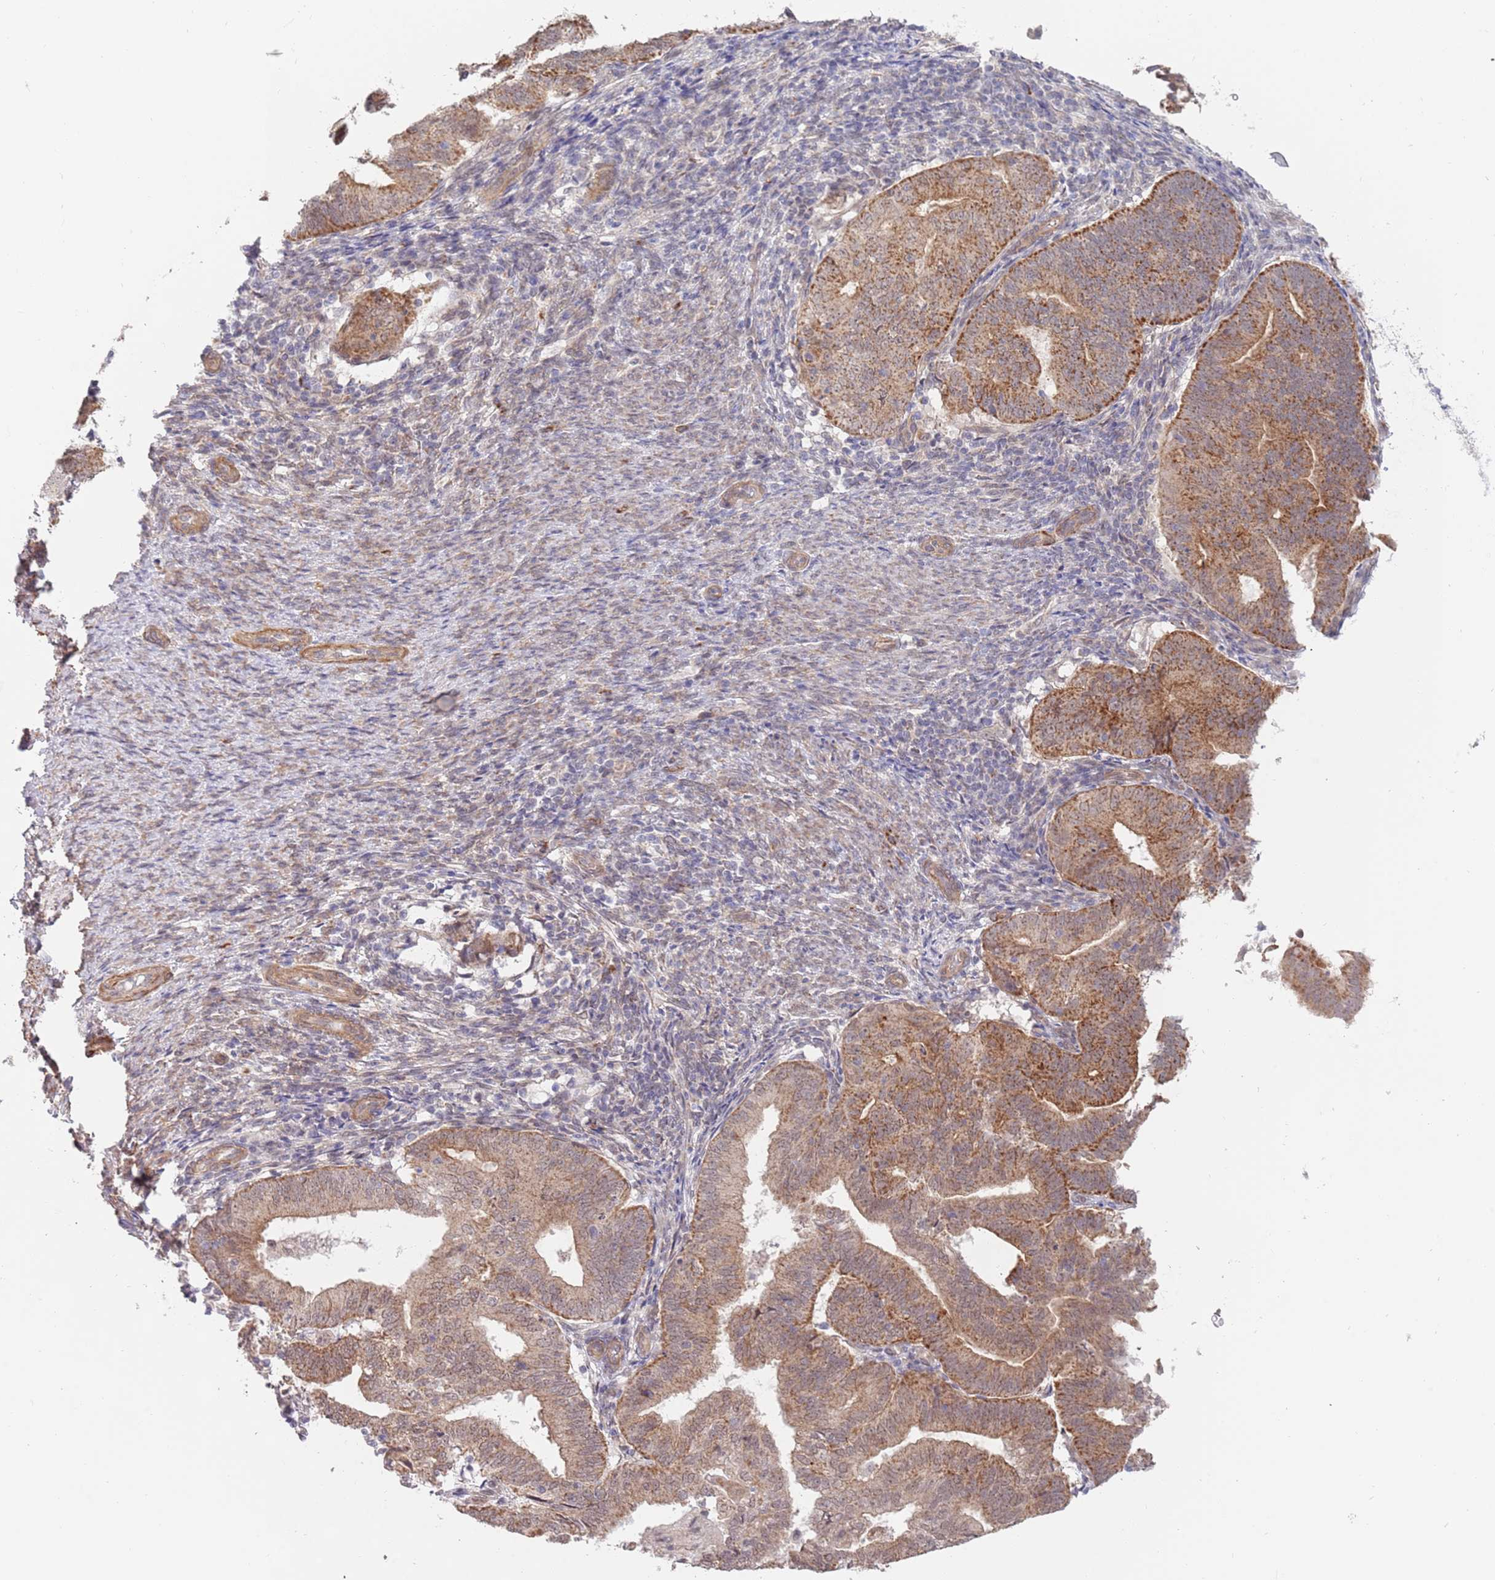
{"staining": {"intensity": "moderate", "quantity": ">75%", "location": "cytoplasmic/membranous"}, "tissue": "endometrial cancer", "cell_type": "Tumor cells", "image_type": "cancer", "snomed": [{"axis": "morphology", "description": "Adenocarcinoma, NOS"}, {"axis": "topography", "description": "Endometrium"}], "caption": "Immunohistochemical staining of endometrial cancer (adenocarcinoma) shows moderate cytoplasmic/membranous protein expression in approximately >75% of tumor cells.", "gene": "UQCC3", "patient": {"sex": "female", "age": 70}}